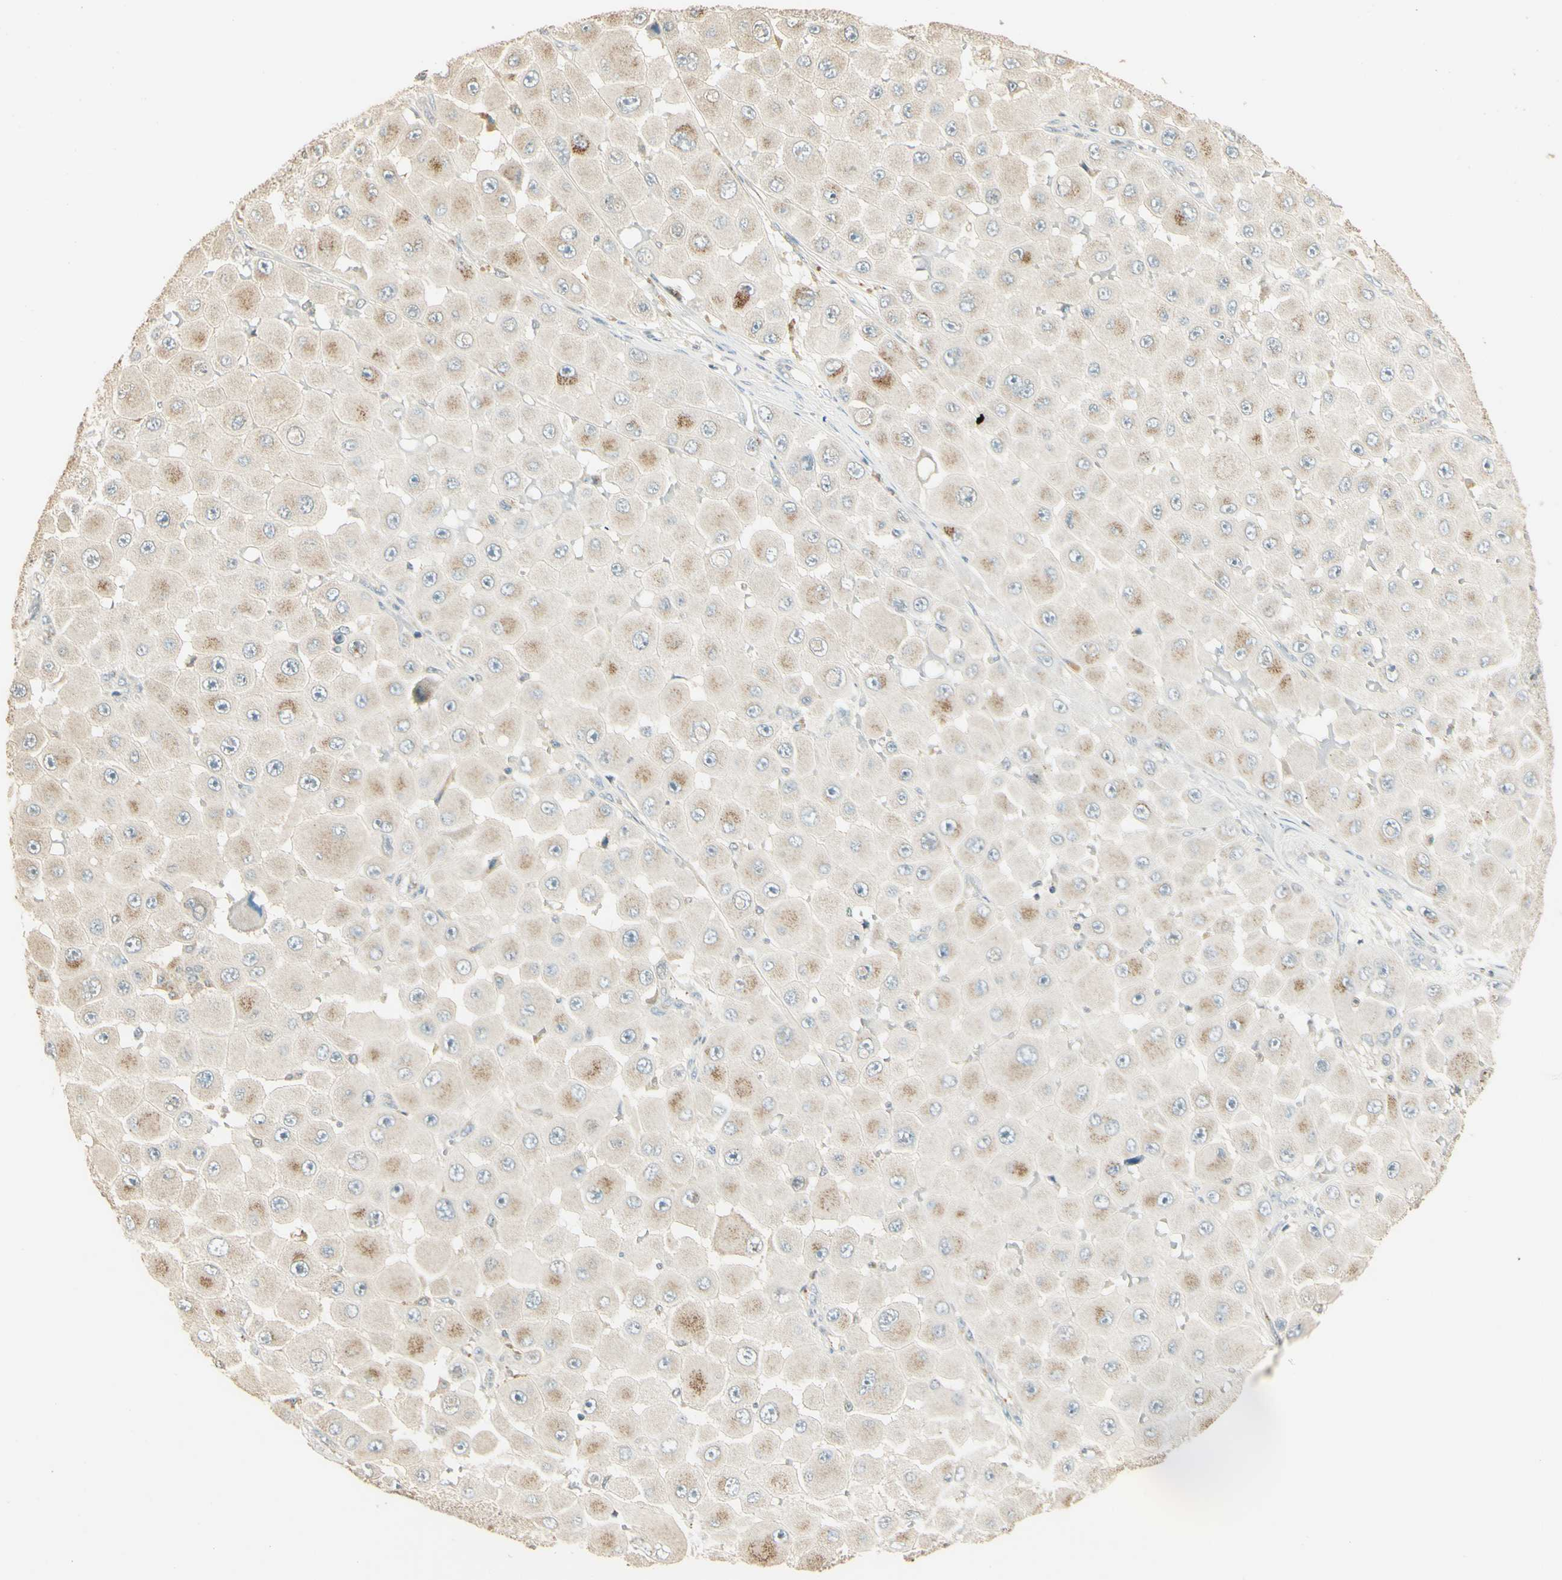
{"staining": {"intensity": "weak", "quantity": "25%-75%", "location": "cytoplasmic/membranous"}, "tissue": "melanoma", "cell_type": "Tumor cells", "image_type": "cancer", "snomed": [{"axis": "morphology", "description": "Malignant melanoma, NOS"}, {"axis": "topography", "description": "Skin"}], "caption": "A micrograph of human malignant melanoma stained for a protein reveals weak cytoplasmic/membranous brown staining in tumor cells. Ihc stains the protein in brown and the nuclei are stained blue.", "gene": "UXS1", "patient": {"sex": "female", "age": 81}}